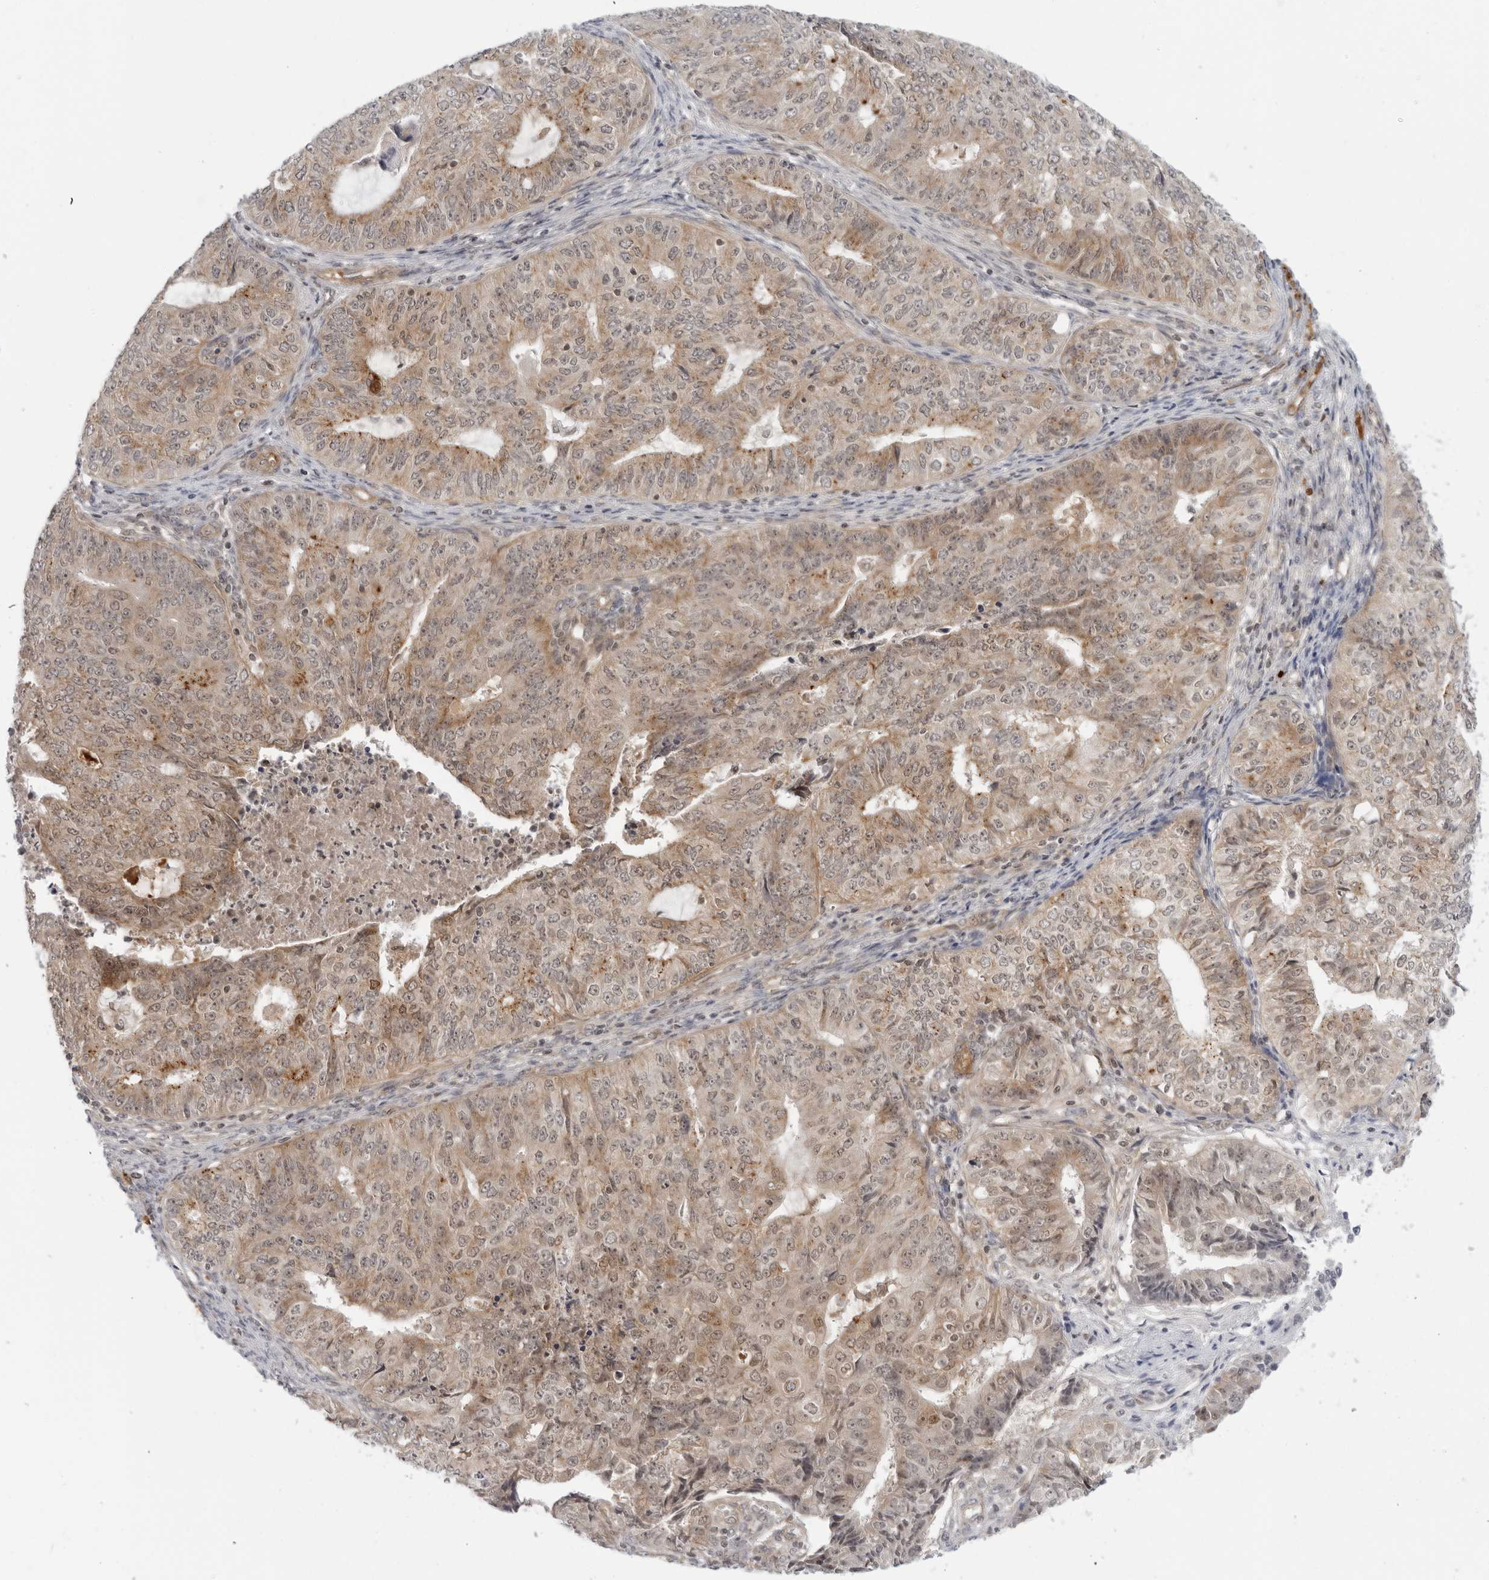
{"staining": {"intensity": "weak", "quantity": "25%-75%", "location": "cytoplasmic/membranous"}, "tissue": "endometrial cancer", "cell_type": "Tumor cells", "image_type": "cancer", "snomed": [{"axis": "morphology", "description": "Adenocarcinoma, NOS"}, {"axis": "topography", "description": "Endometrium"}], "caption": "IHC histopathology image of neoplastic tissue: endometrial adenocarcinoma stained using immunohistochemistry demonstrates low levels of weak protein expression localized specifically in the cytoplasmic/membranous of tumor cells, appearing as a cytoplasmic/membranous brown color.", "gene": "SUGCT", "patient": {"sex": "female", "age": 32}}